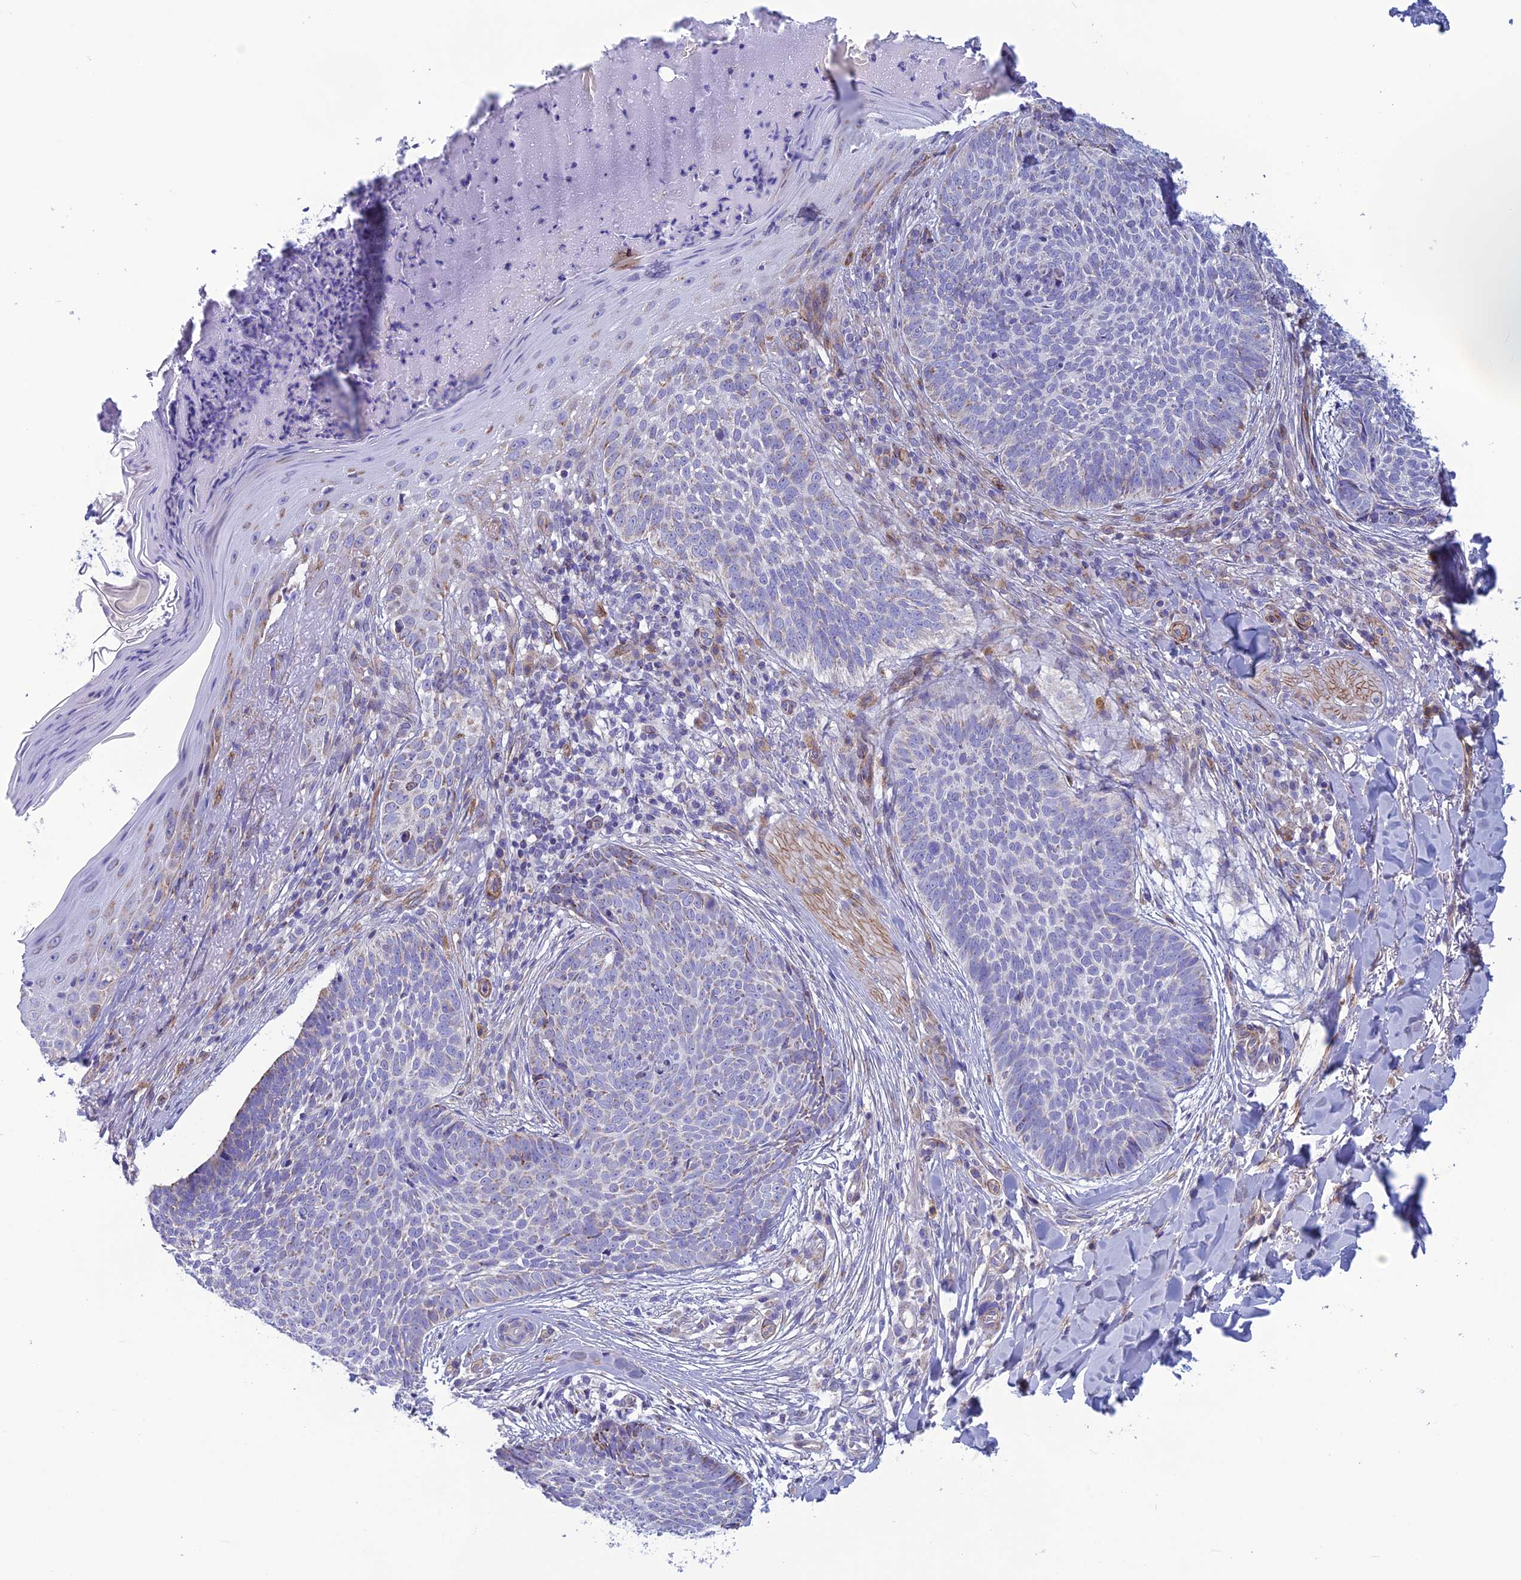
{"staining": {"intensity": "negative", "quantity": "none", "location": "none"}, "tissue": "skin cancer", "cell_type": "Tumor cells", "image_type": "cancer", "snomed": [{"axis": "morphology", "description": "Basal cell carcinoma"}, {"axis": "topography", "description": "Skin"}], "caption": "There is no significant positivity in tumor cells of skin cancer (basal cell carcinoma).", "gene": "POMGNT1", "patient": {"sex": "female", "age": 61}}